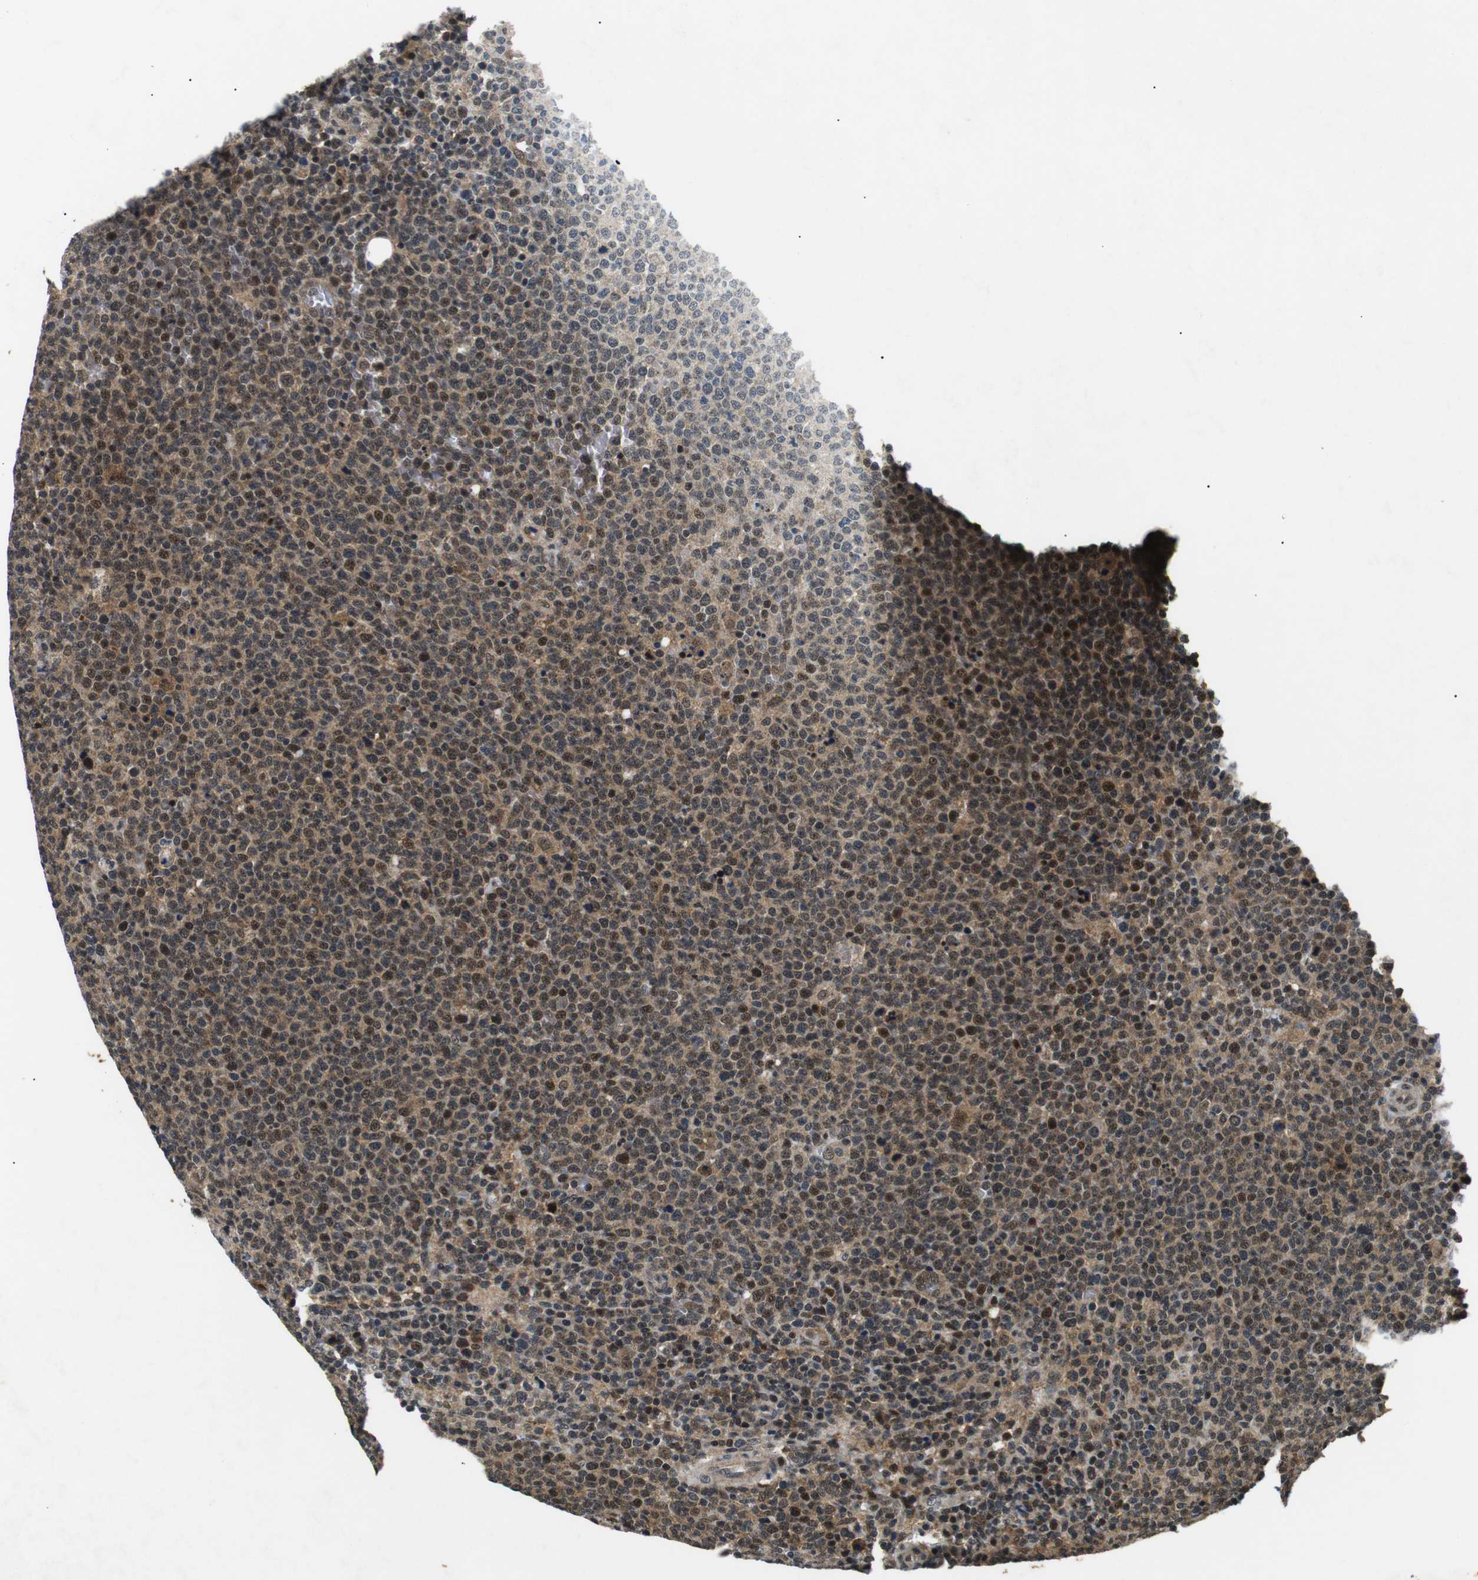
{"staining": {"intensity": "moderate", "quantity": ">75%", "location": "cytoplasmic/membranous,nuclear"}, "tissue": "lymphoma", "cell_type": "Tumor cells", "image_type": "cancer", "snomed": [{"axis": "morphology", "description": "Malignant lymphoma, non-Hodgkin's type, High grade"}, {"axis": "topography", "description": "Lymph node"}], "caption": "High-grade malignant lymphoma, non-Hodgkin's type stained with a brown dye shows moderate cytoplasmic/membranous and nuclear positive staining in about >75% of tumor cells.", "gene": "SKP1", "patient": {"sex": "male", "age": 61}}